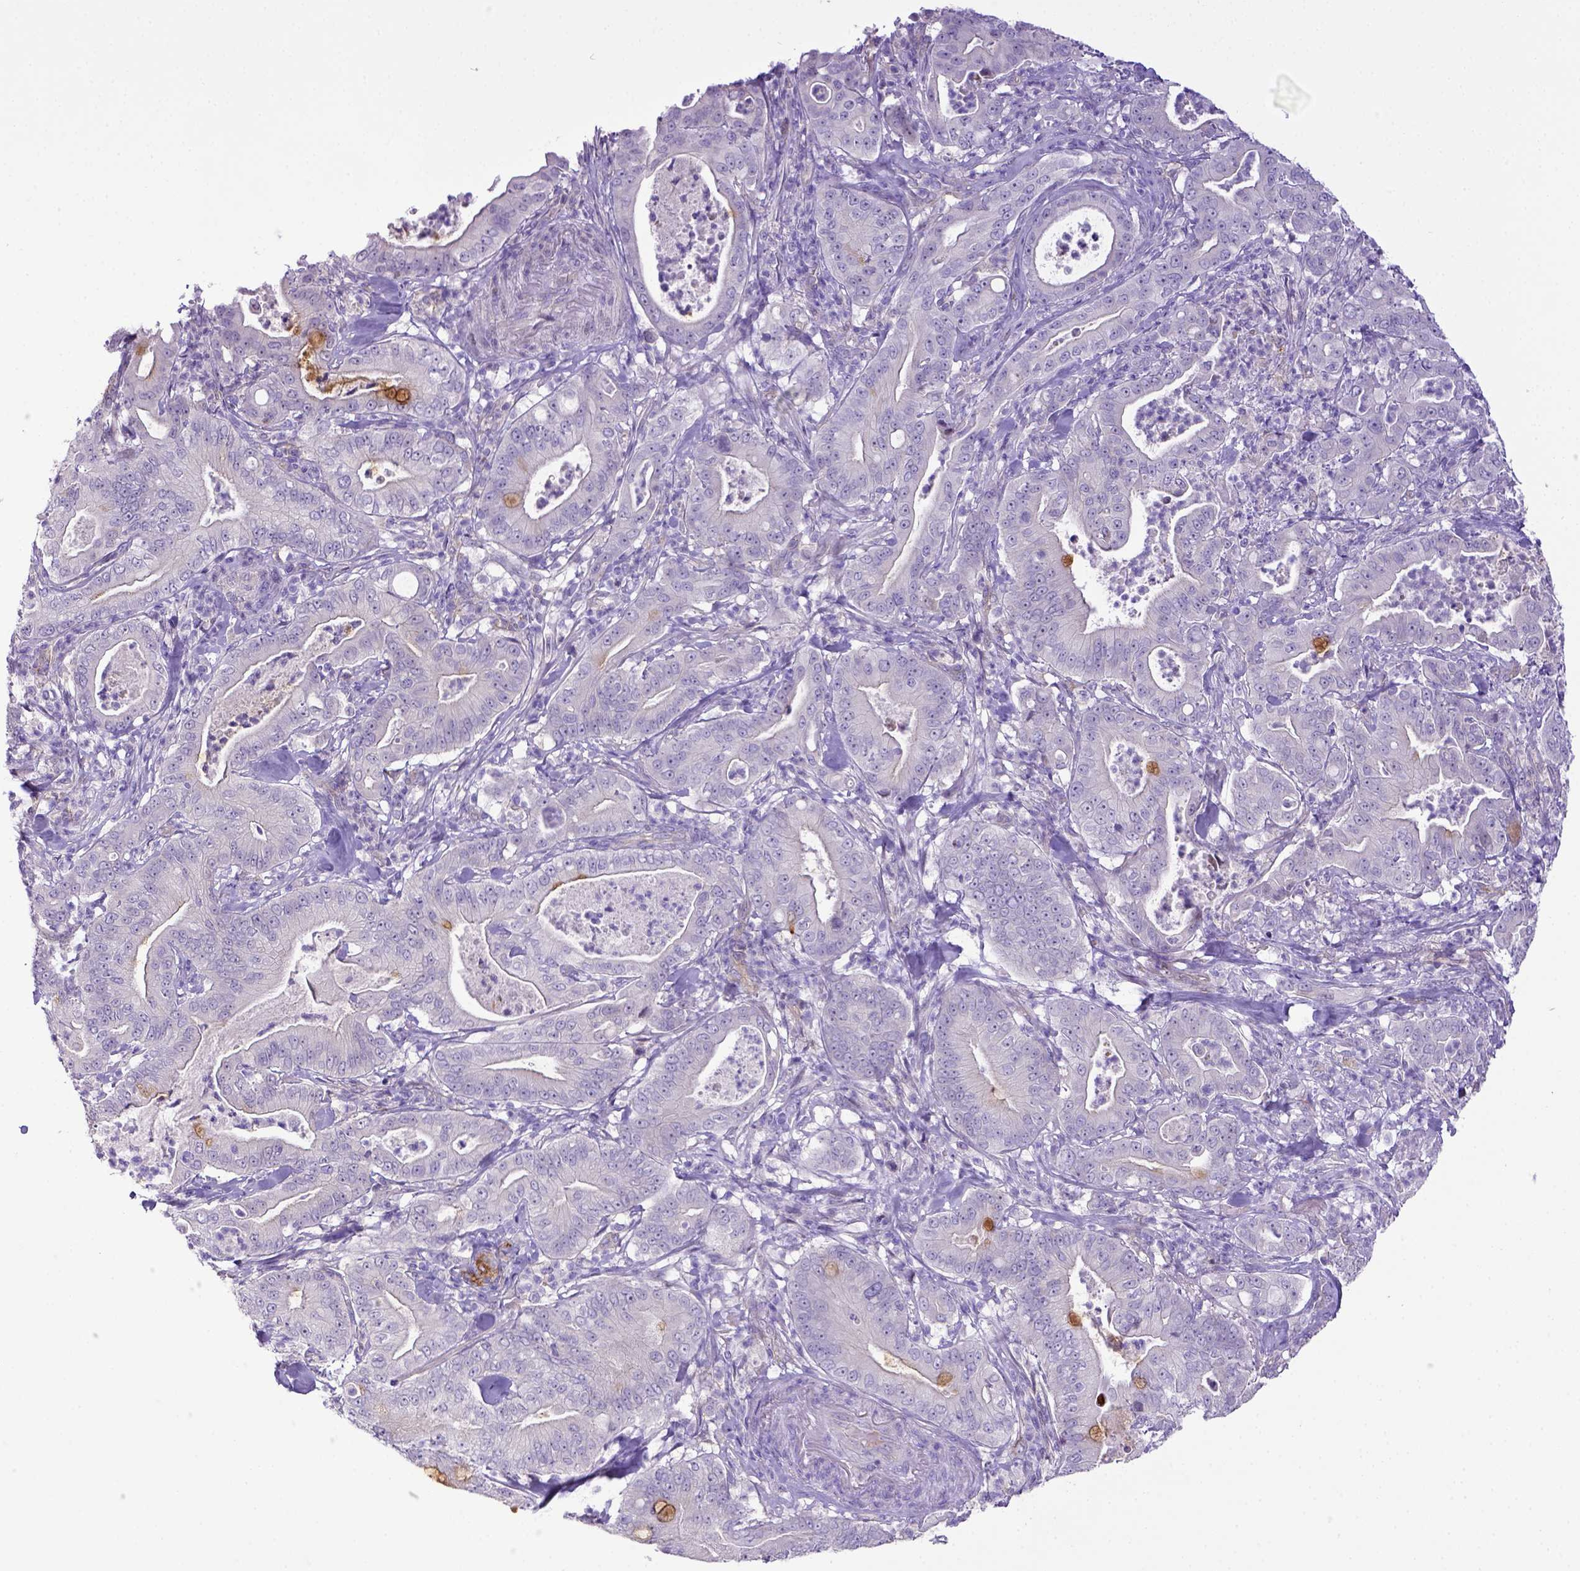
{"staining": {"intensity": "negative", "quantity": "none", "location": "none"}, "tissue": "pancreatic cancer", "cell_type": "Tumor cells", "image_type": "cancer", "snomed": [{"axis": "morphology", "description": "Adenocarcinoma, NOS"}, {"axis": "topography", "description": "Pancreas"}], "caption": "Immunohistochemical staining of pancreatic adenocarcinoma demonstrates no significant positivity in tumor cells.", "gene": "CD40", "patient": {"sex": "male", "age": 71}}